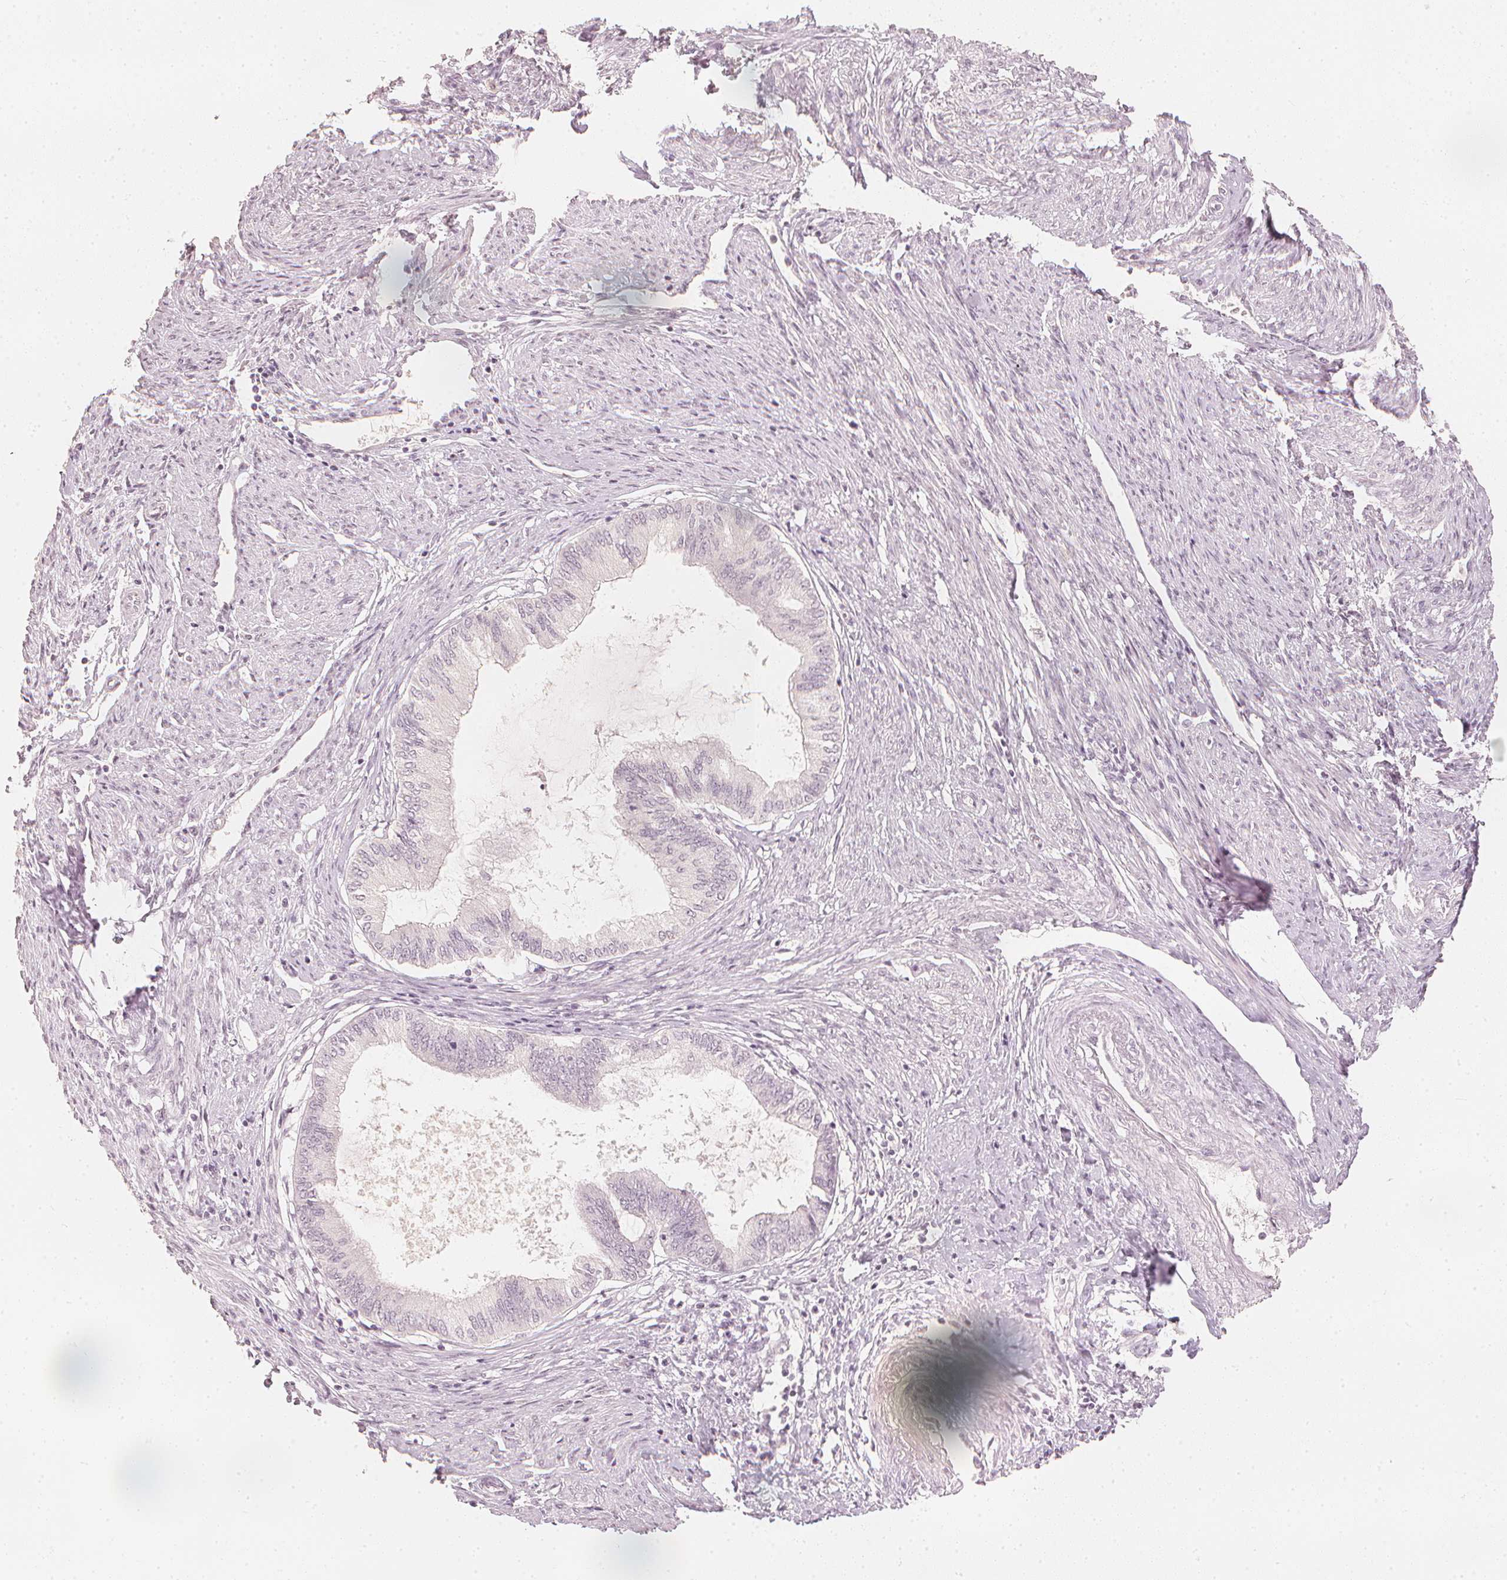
{"staining": {"intensity": "negative", "quantity": "none", "location": "none"}, "tissue": "endometrial cancer", "cell_type": "Tumor cells", "image_type": "cancer", "snomed": [{"axis": "morphology", "description": "Adenocarcinoma, NOS"}, {"axis": "topography", "description": "Endometrium"}], "caption": "High power microscopy histopathology image of an immunohistochemistry (IHC) image of endometrial cancer (adenocarcinoma), revealing no significant staining in tumor cells.", "gene": "CALB1", "patient": {"sex": "female", "age": 86}}